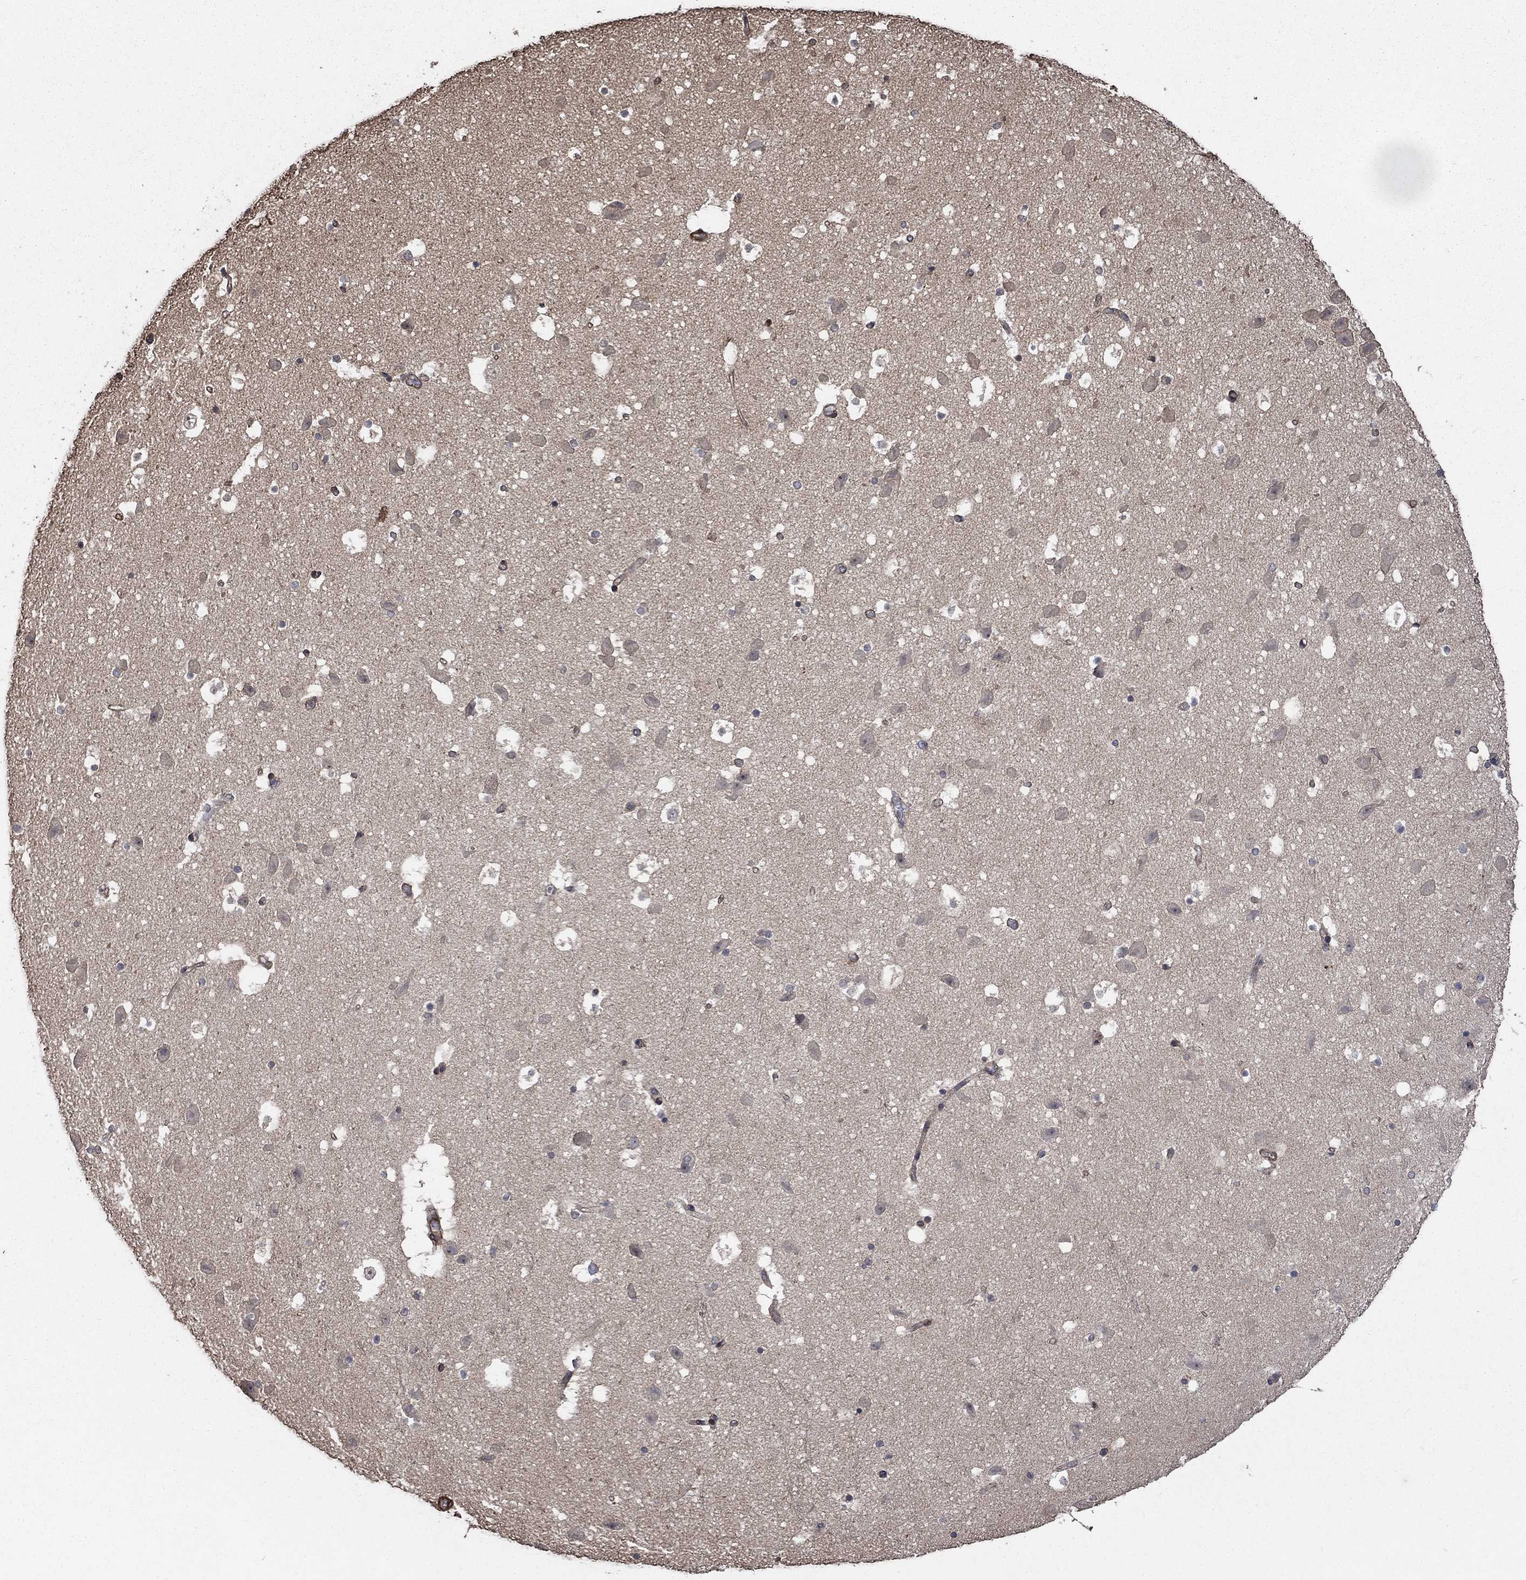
{"staining": {"intensity": "moderate", "quantity": "<25%", "location": "cytoplasmic/membranous,nuclear"}, "tissue": "hippocampus", "cell_type": "Glial cells", "image_type": "normal", "snomed": [{"axis": "morphology", "description": "Normal tissue, NOS"}, {"axis": "topography", "description": "Hippocampus"}], "caption": "A high-resolution image shows immunohistochemistry staining of benign hippocampus, which exhibits moderate cytoplasmic/membranous,nuclear staining in approximately <25% of glial cells. The protein is stained brown, and the nuclei are stained in blue (DAB (3,3'-diaminobenzidine) IHC with brightfield microscopy, high magnification).", "gene": "PDE3A", "patient": {"sex": "male", "age": 51}}